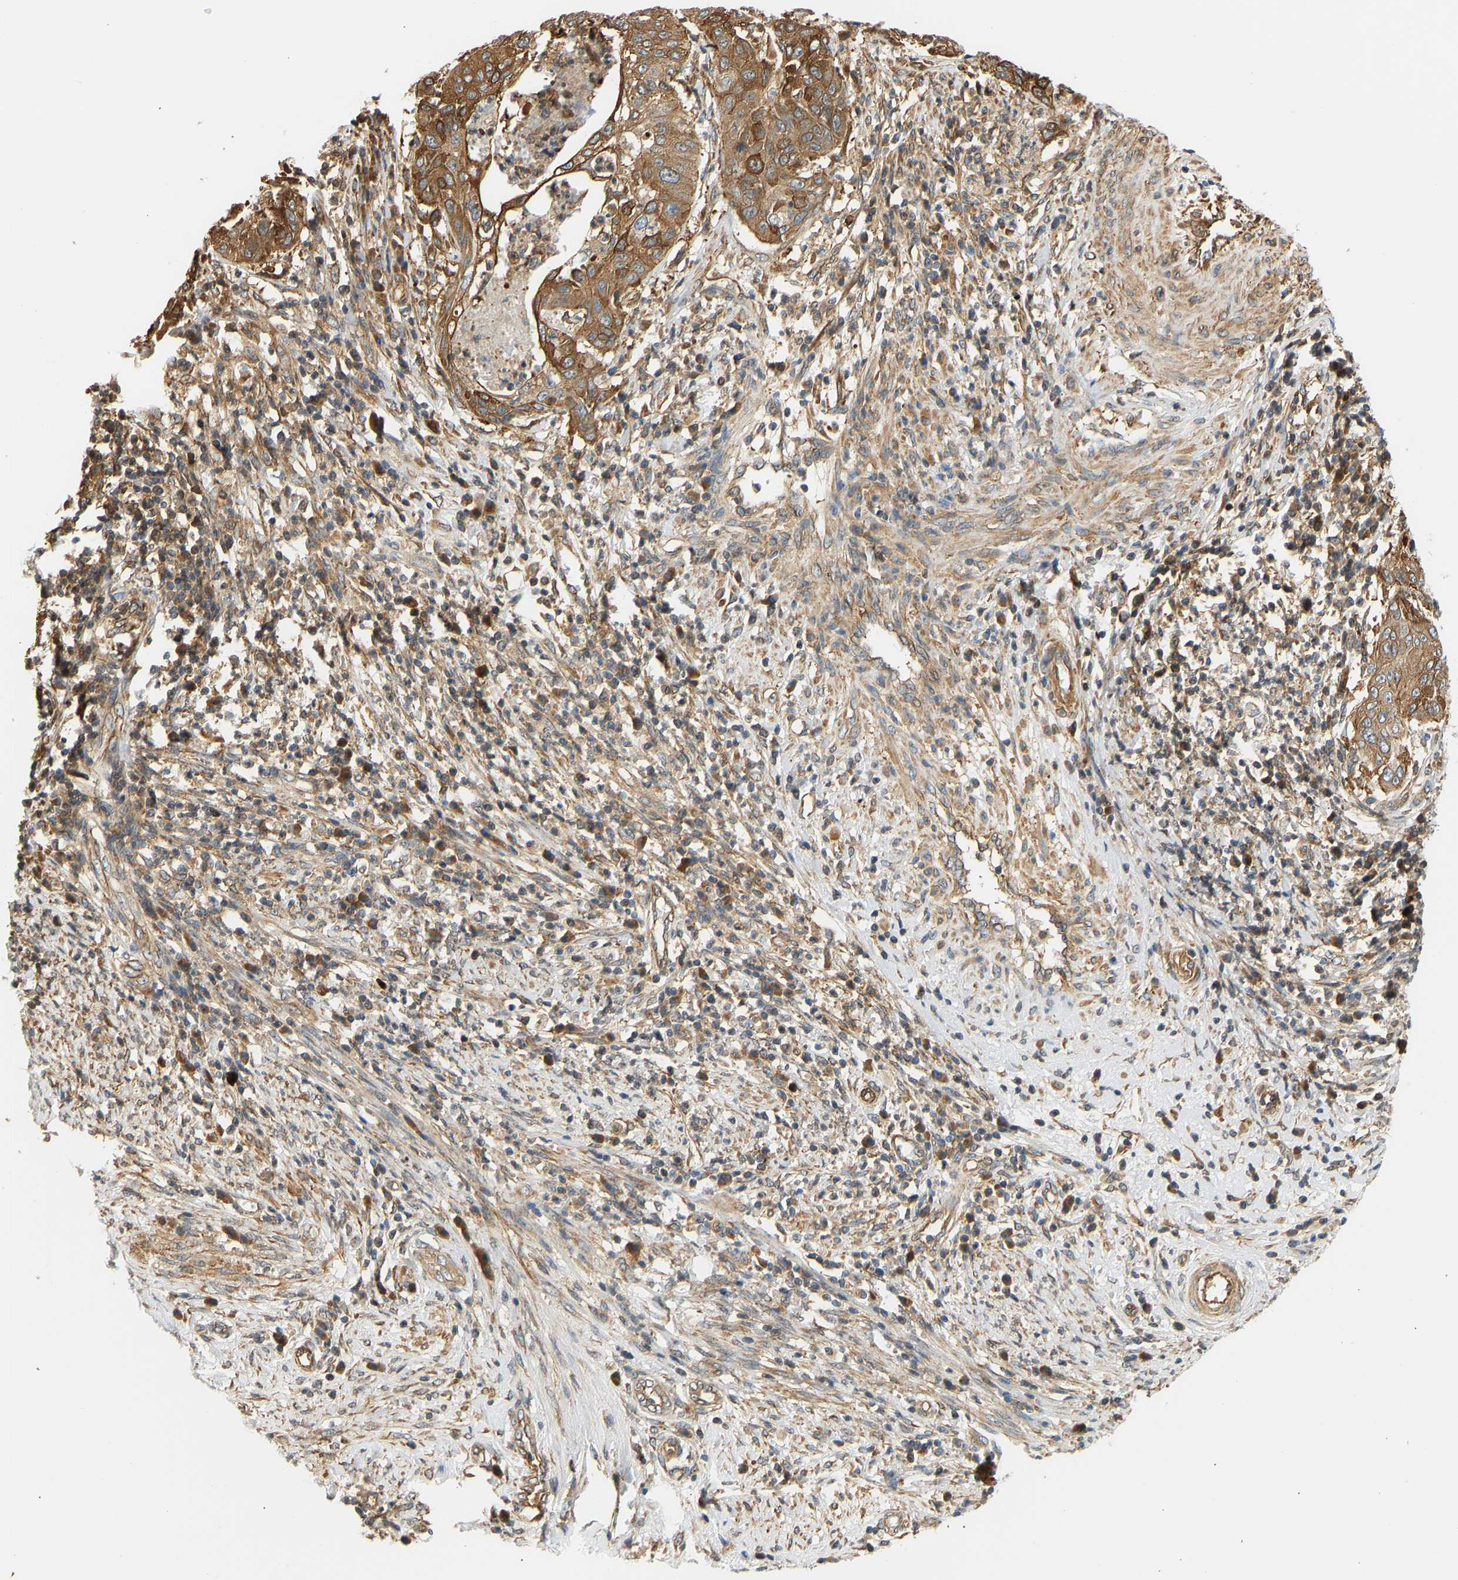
{"staining": {"intensity": "strong", "quantity": ">75%", "location": "cytoplasmic/membranous"}, "tissue": "cervical cancer", "cell_type": "Tumor cells", "image_type": "cancer", "snomed": [{"axis": "morphology", "description": "Normal tissue, NOS"}, {"axis": "morphology", "description": "Squamous cell carcinoma, NOS"}, {"axis": "topography", "description": "Cervix"}], "caption": "The photomicrograph exhibits staining of cervical cancer (squamous cell carcinoma), revealing strong cytoplasmic/membranous protein positivity (brown color) within tumor cells.", "gene": "CEP57", "patient": {"sex": "female", "age": 39}}